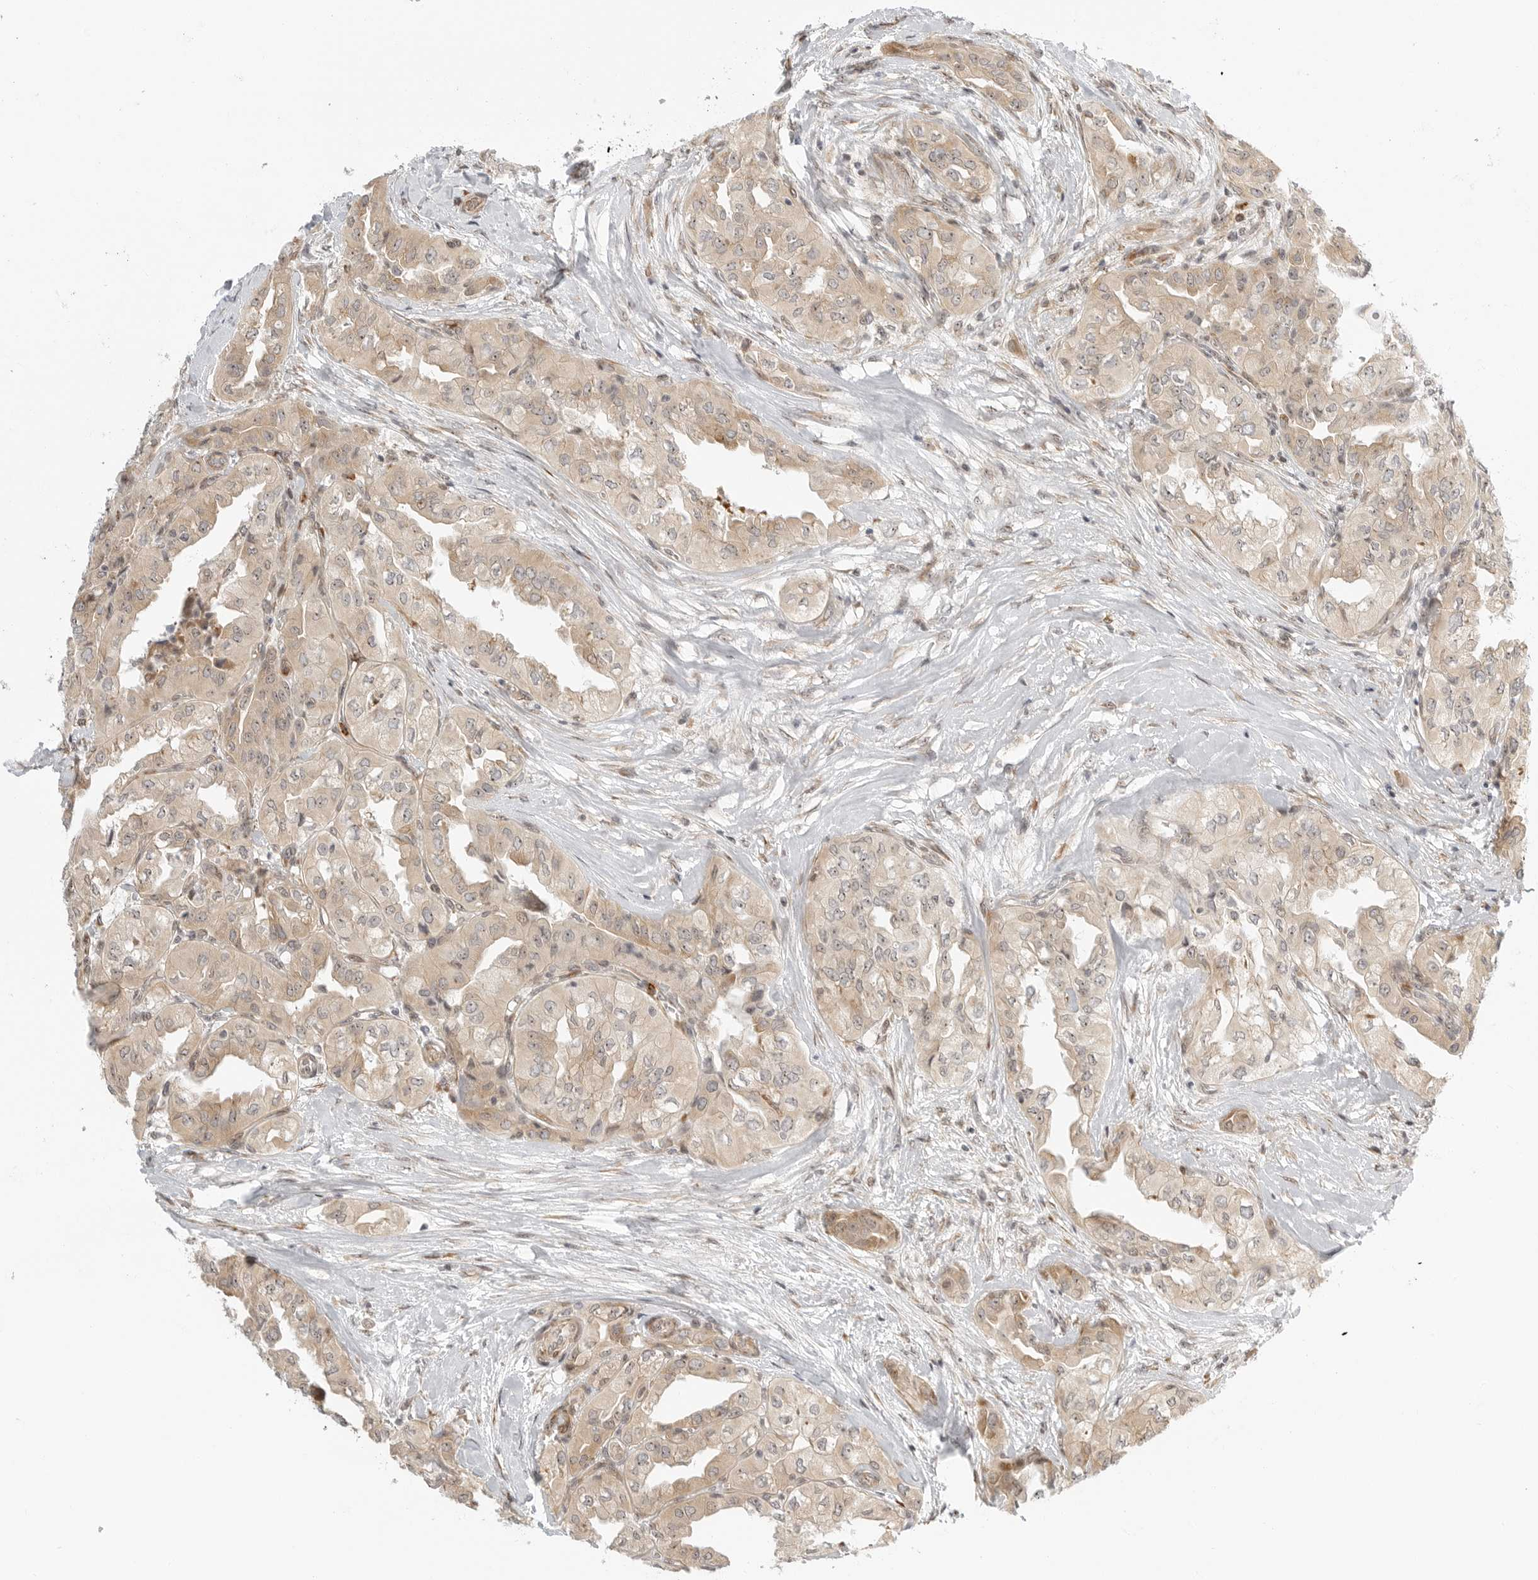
{"staining": {"intensity": "weak", "quantity": "25%-75%", "location": "cytoplasmic/membranous,nuclear"}, "tissue": "thyroid cancer", "cell_type": "Tumor cells", "image_type": "cancer", "snomed": [{"axis": "morphology", "description": "Papillary adenocarcinoma, NOS"}, {"axis": "topography", "description": "Thyroid gland"}], "caption": "DAB immunohistochemical staining of human thyroid papillary adenocarcinoma demonstrates weak cytoplasmic/membranous and nuclear protein expression in approximately 25%-75% of tumor cells. (DAB IHC with brightfield microscopy, high magnification).", "gene": "DSCC1", "patient": {"sex": "female", "age": 59}}